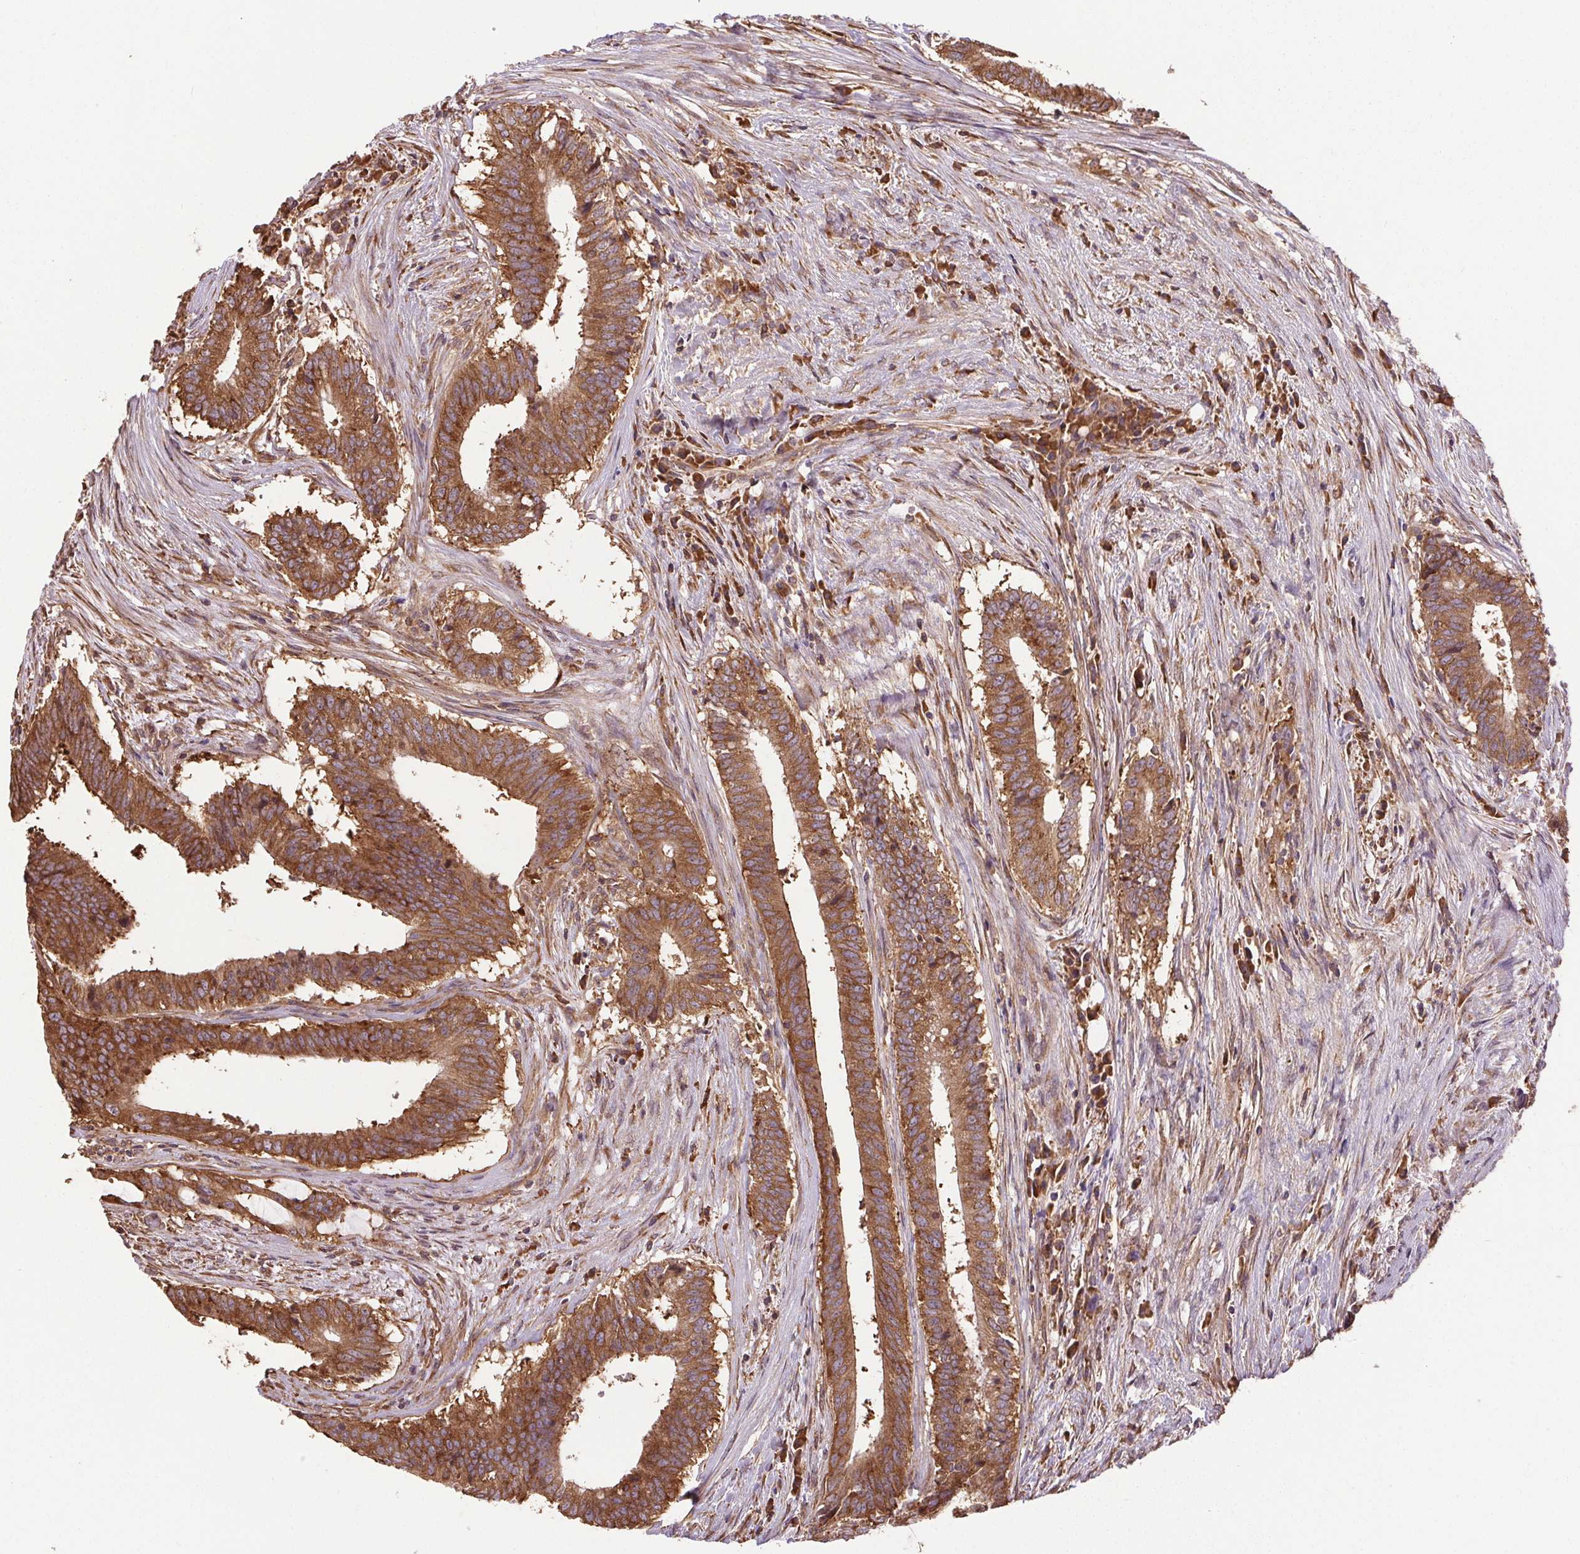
{"staining": {"intensity": "strong", "quantity": ">75%", "location": "cytoplasmic/membranous"}, "tissue": "colorectal cancer", "cell_type": "Tumor cells", "image_type": "cancer", "snomed": [{"axis": "morphology", "description": "Adenocarcinoma, NOS"}, {"axis": "topography", "description": "Colon"}], "caption": "Strong cytoplasmic/membranous protein expression is identified in approximately >75% of tumor cells in colorectal cancer.", "gene": "EIF2S1", "patient": {"sex": "female", "age": 43}}